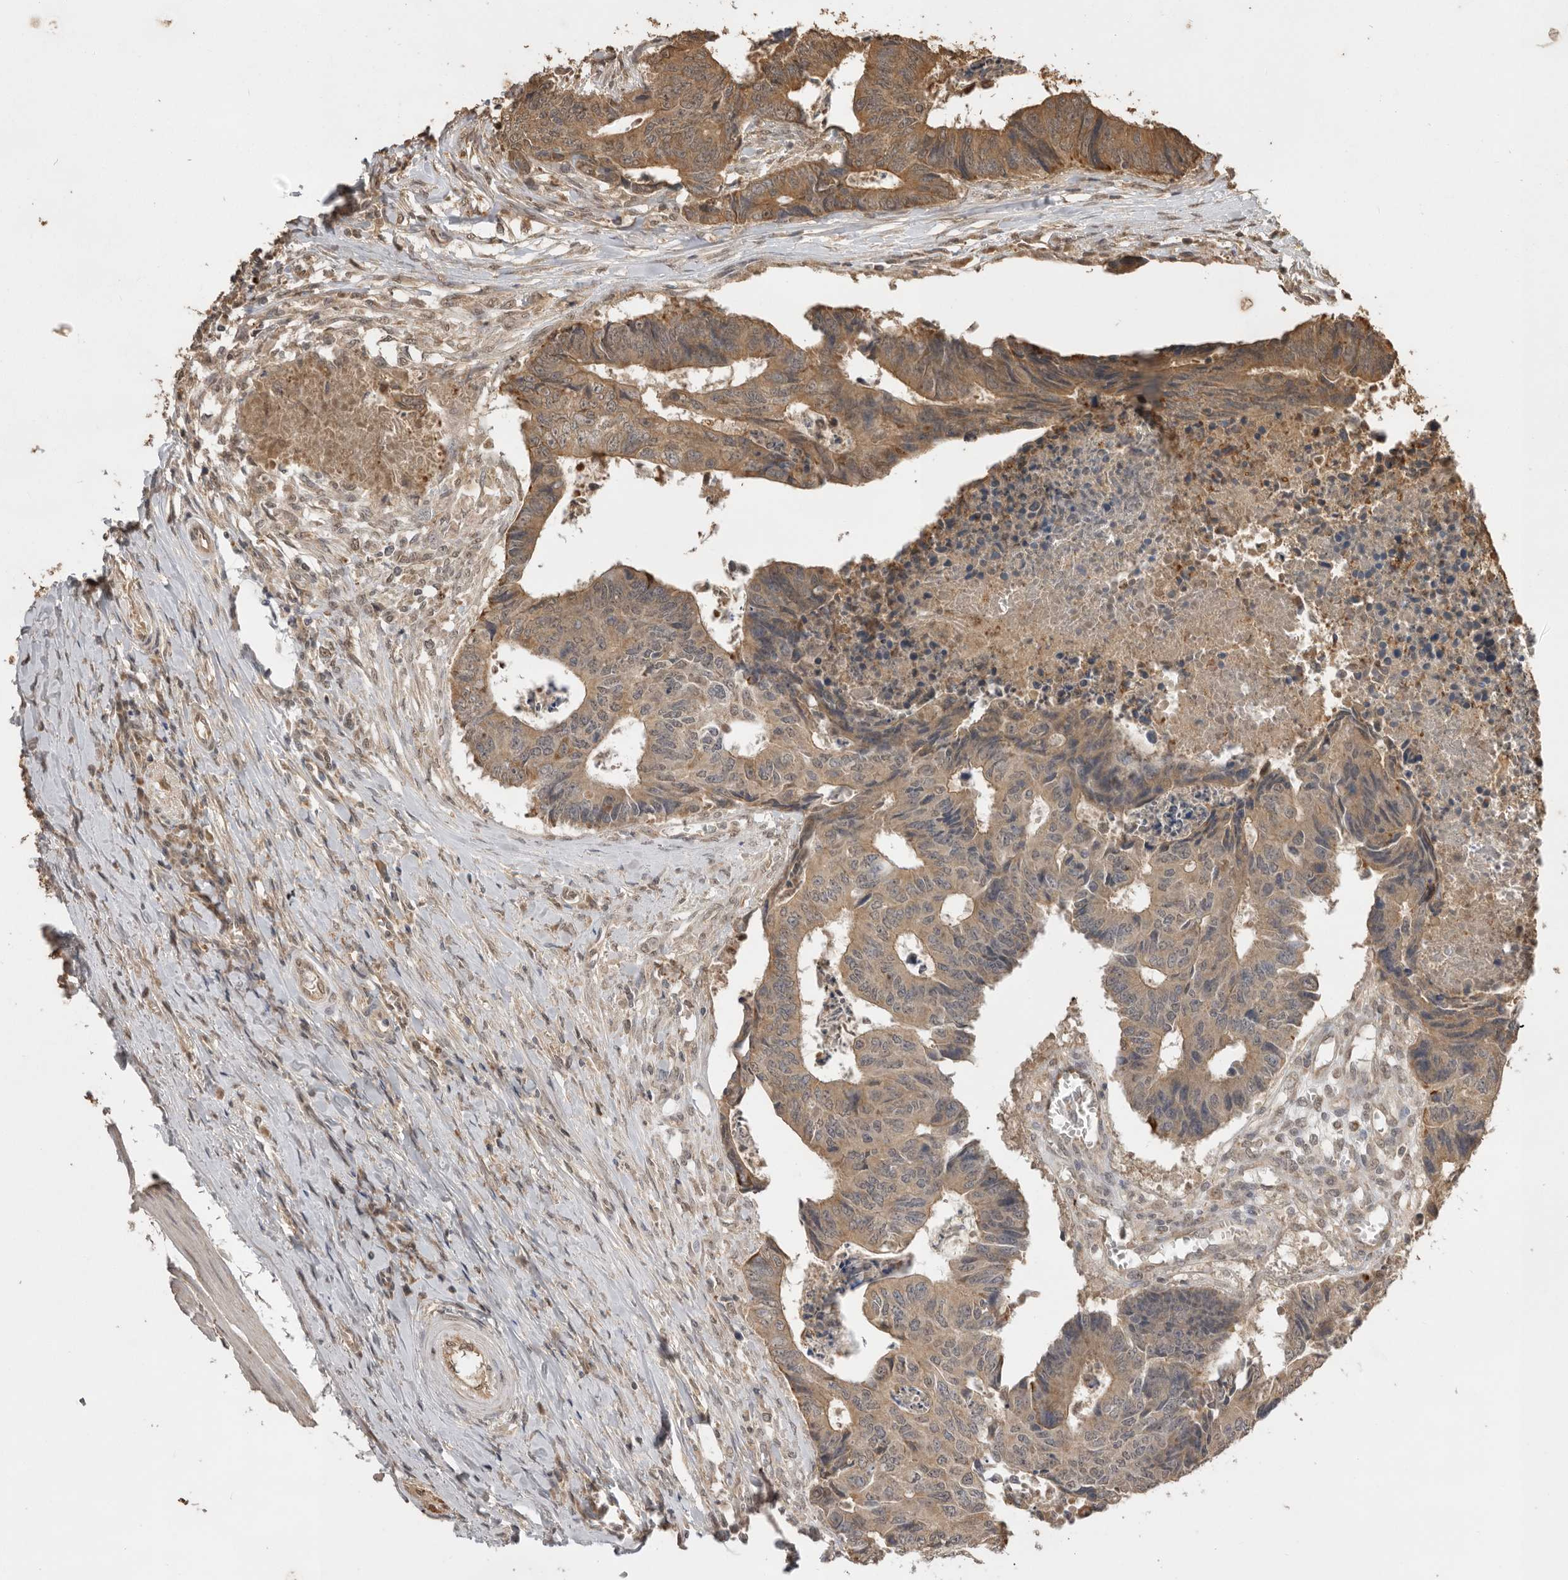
{"staining": {"intensity": "moderate", "quantity": ">75%", "location": "cytoplasmic/membranous"}, "tissue": "colorectal cancer", "cell_type": "Tumor cells", "image_type": "cancer", "snomed": [{"axis": "morphology", "description": "Adenocarcinoma, NOS"}, {"axis": "topography", "description": "Rectum"}], "caption": "Immunohistochemistry (IHC) (DAB (3,3'-diaminobenzidine)) staining of human adenocarcinoma (colorectal) exhibits moderate cytoplasmic/membranous protein expression in about >75% of tumor cells.", "gene": "JAG2", "patient": {"sex": "male", "age": 84}}